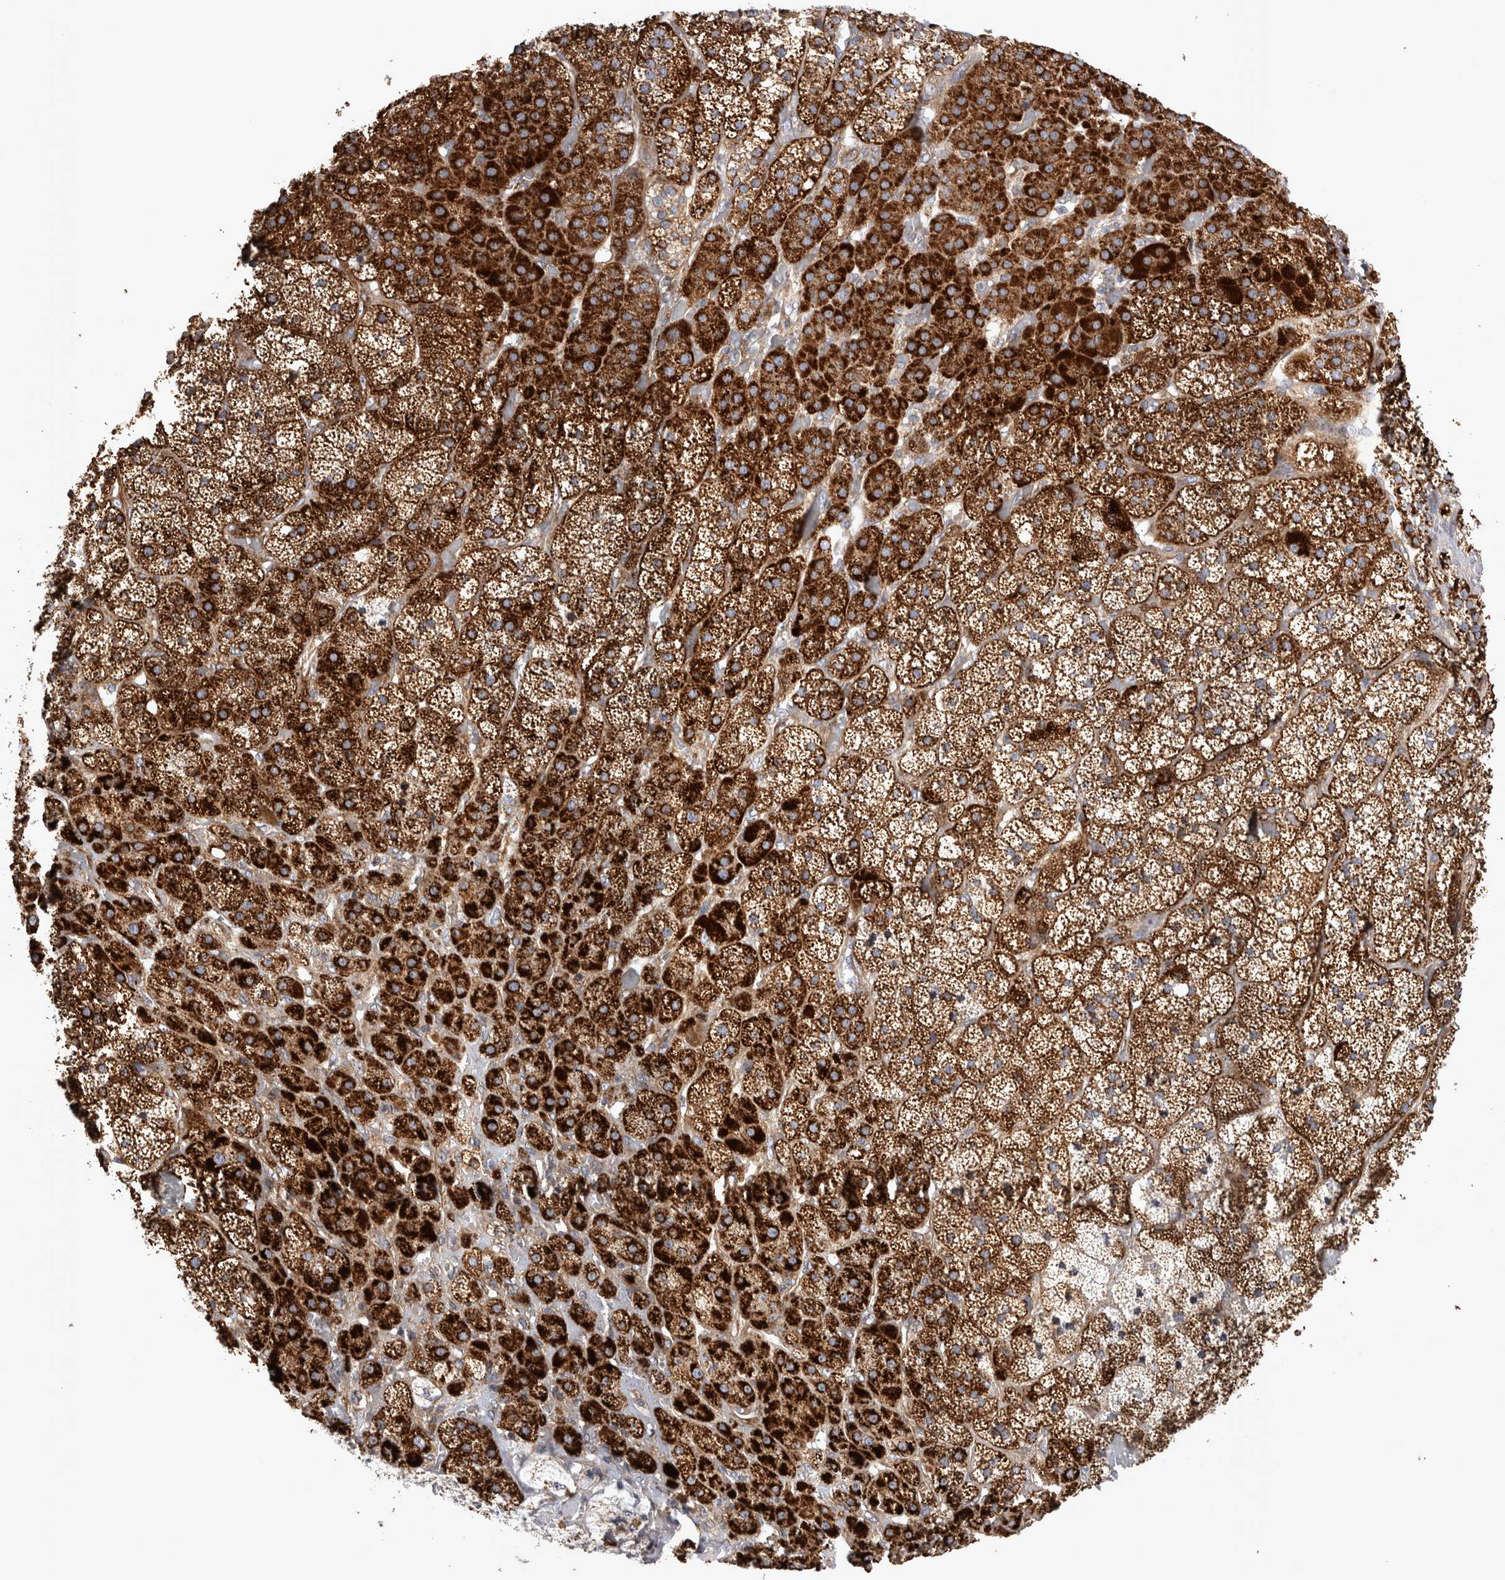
{"staining": {"intensity": "strong", "quantity": ">75%", "location": "cytoplasmic/membranous"}, "tissue": "adrenal gland", "cell_type": "Glandular cells", "image_type": "normal", "snomed": [{"axis": "morphology", "description": "Normal tissue, NOS"}, {"axis": "topography", "description": "Adrenal gland"}], "caption": "IHC (DAB (3,3'-diaminobenzidine)) staining of unremarkable human adrenal gland demonstrates strong cytoplasmic/membranous protein expression in approximately >75% of glandular cells.", "gene": "TSPOAP1", "patient": {"sex": "male", "age": 57}}